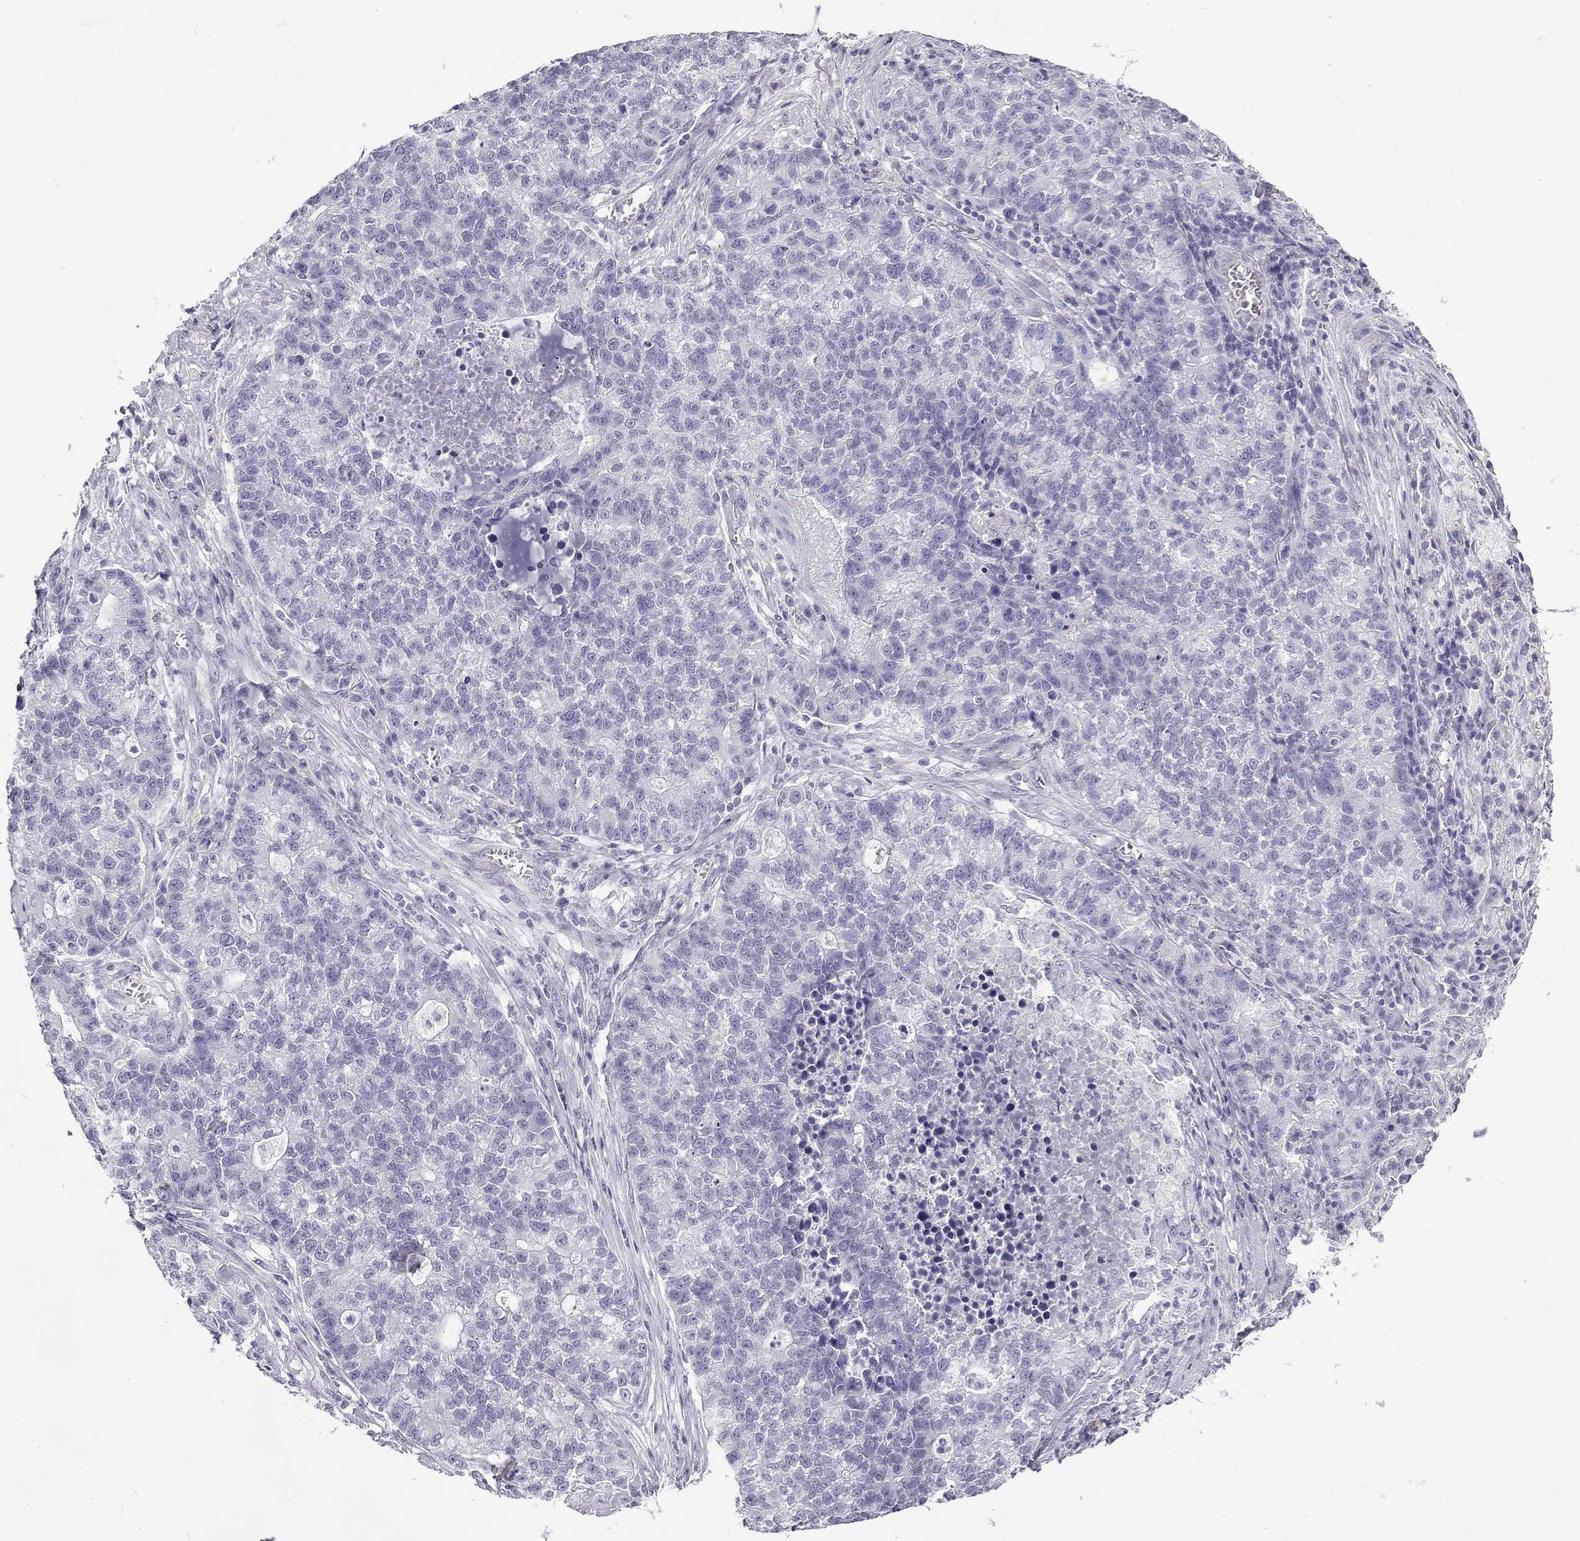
{"staining": {"intensity": "negative", "quantity": "none", "location": "none"}, "tissue": "lung cancer", "cell_type": "Tumor cells", "image_type": "cancer", "snomed": [{"axis": "morphology", "description": "Adenocarcinoma, NOS"}, {"axis": "topography", "description": "Lung"}], "caption": "Immunohistochemical staining of human adenocarcinoma (lung) exhibits no significant staining in tumor cells.", "gene": "CABS1", "patient": {"sex": "male", "age": 57}}